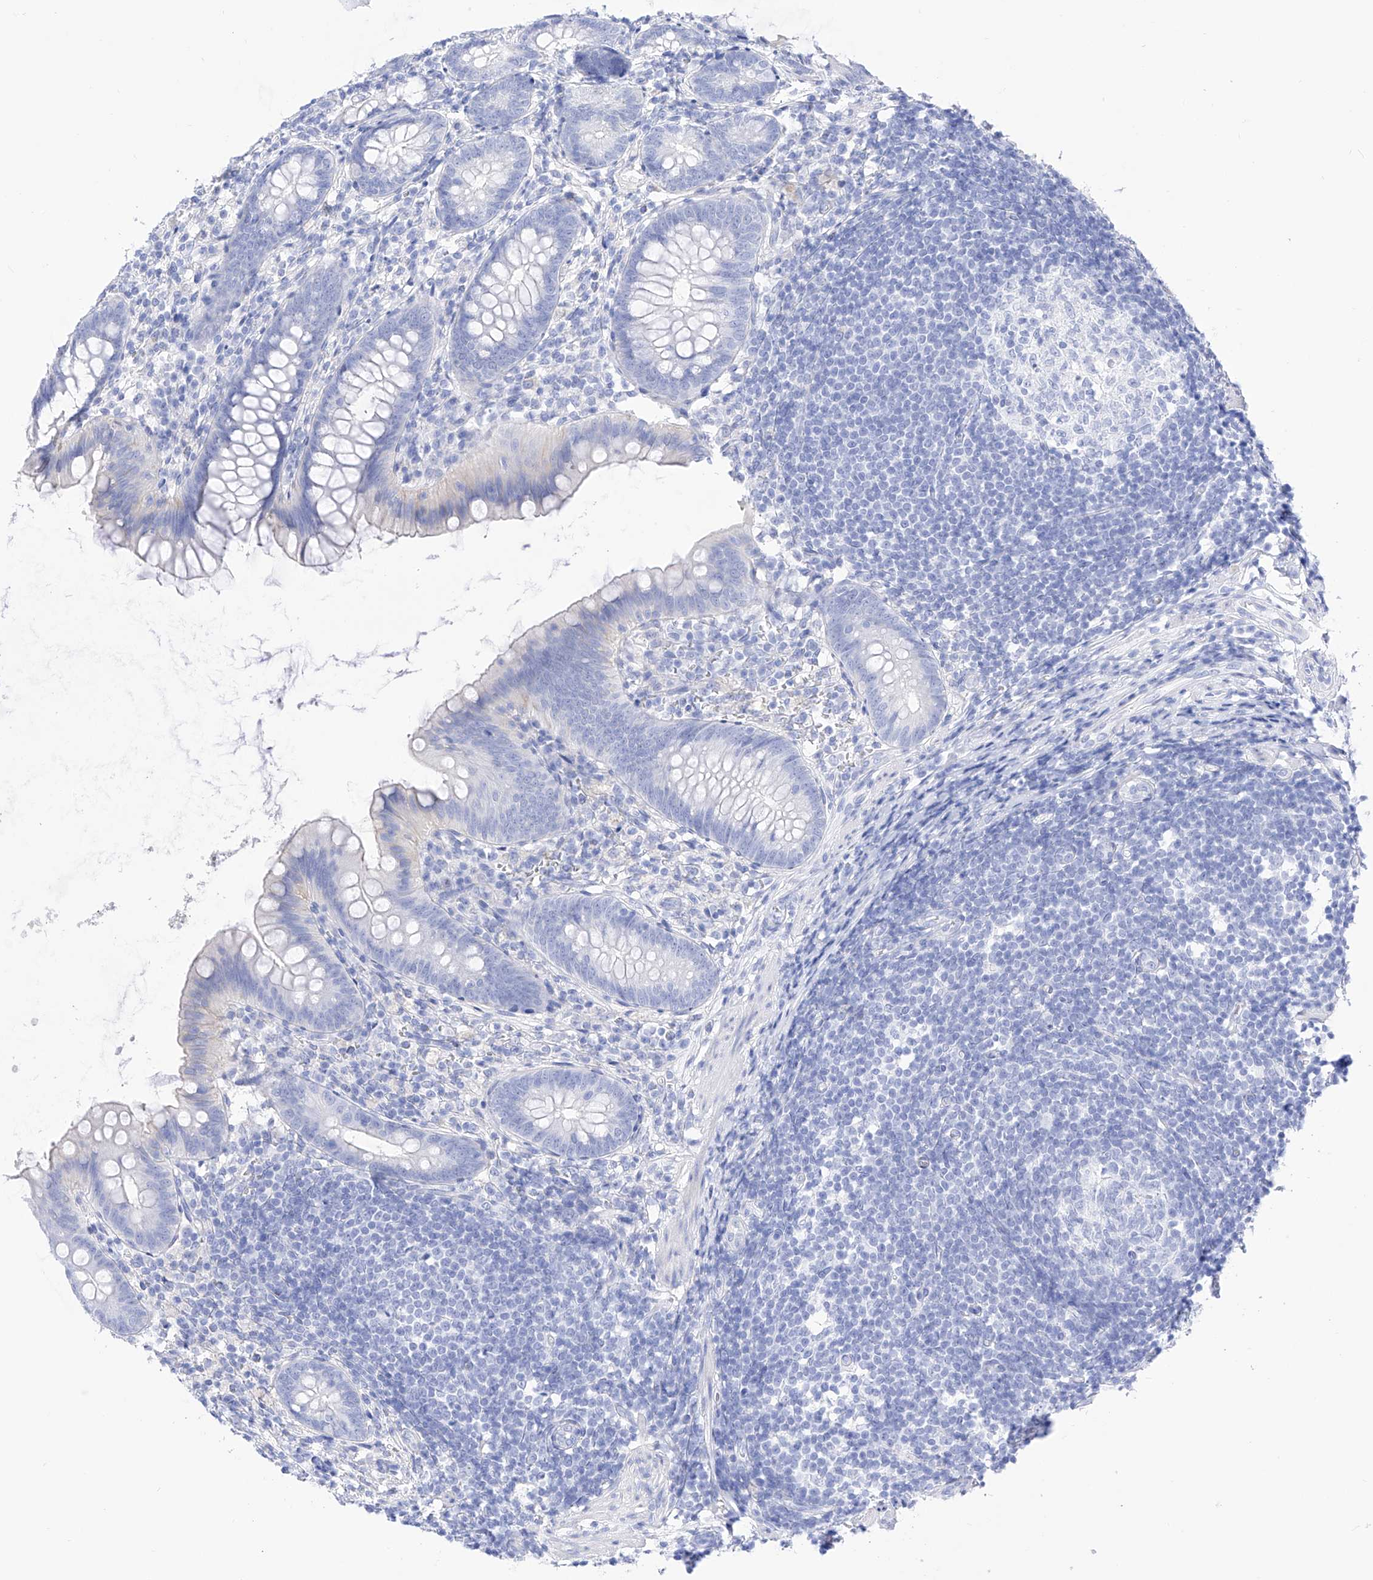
{"staining": {"intensity": "negative", "quantity": "none", "location": "none"}, "tissue": "appendix", "cell_type": "Glandular cells", "image_type": "normal", "snomed": [{"axis": "morphology", "description": "Normal tissue, NOS"}, {"axis": "topography", "description": "Appendix"}], "caption": "Appendix was stained to show a protein in brown. There is no significant positivity in glandular cells. The staining is performed using DAB brown chromogen with nuclei counter-stained in using hematoxylin.", "gene": "TRPC7", "patient": {"sex": "female", "age": 62}}